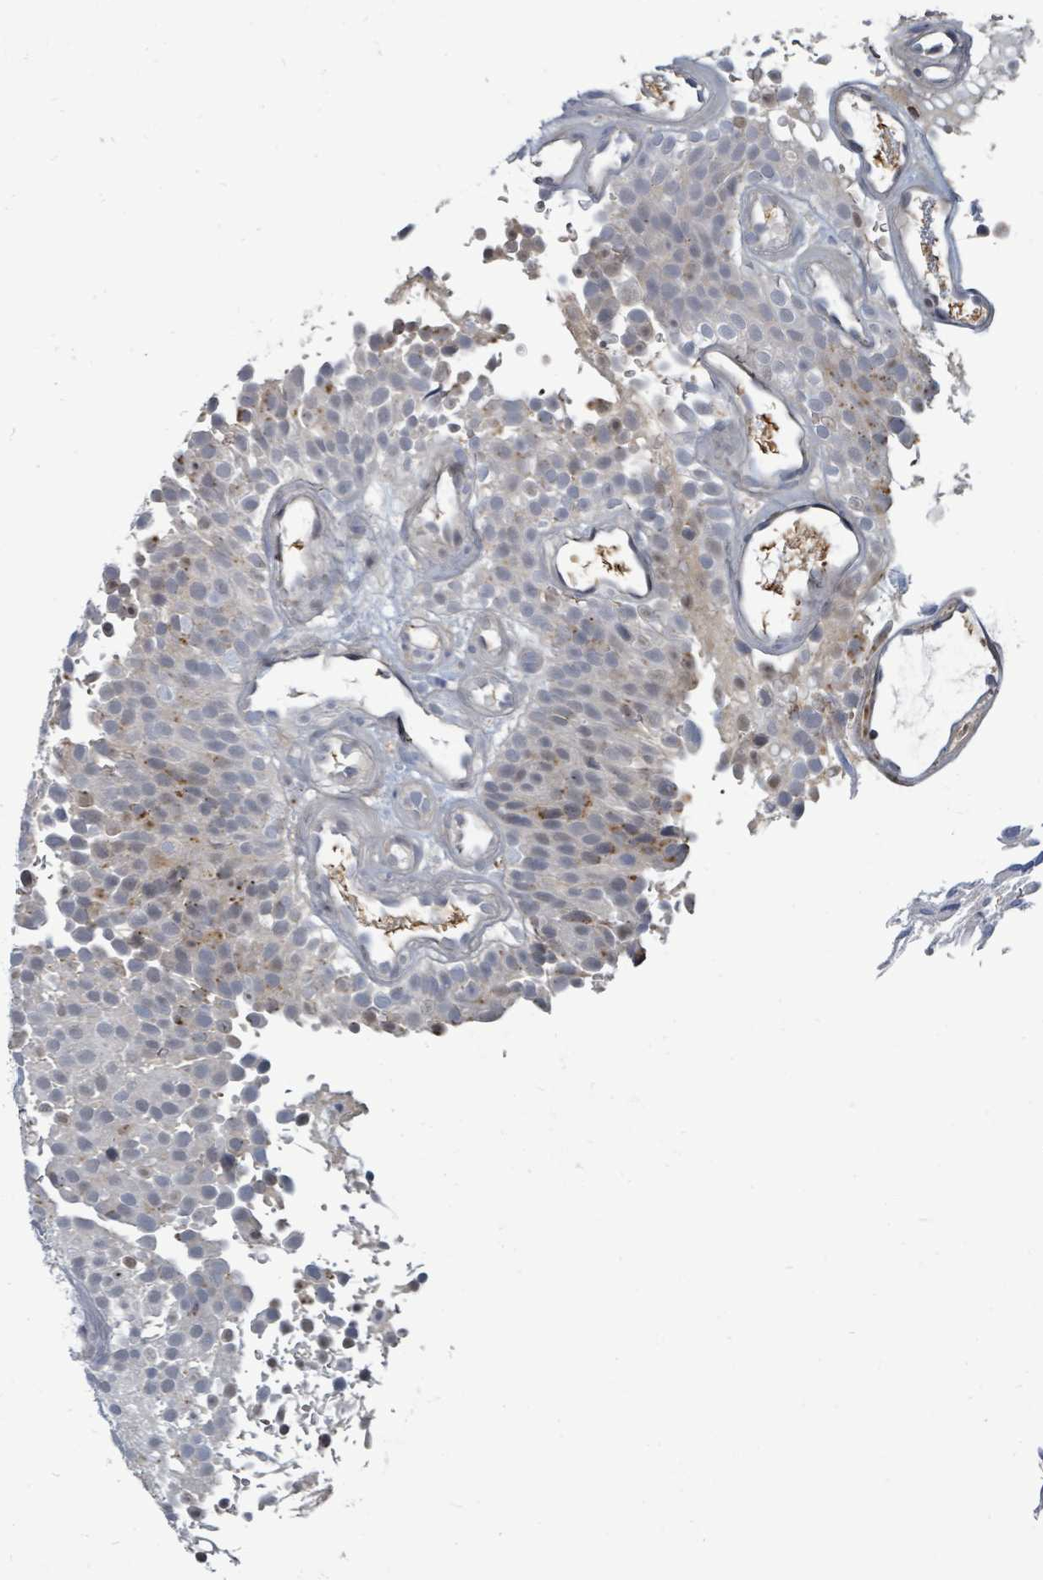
{"staining": {"intensity": "weak", "quantity": "25%-75%", "location": "nuclear"}, "tissue": "urothelial cancer", "cell_type": "Tumor cells", "image_type": "cancer", "snomed": [{"axis": "morphology", "description": "Urothelial carcinoma, Low grade"}, {"axis": "topography", "description": "Urinary bladder"}], "caption": "IHC of urothelial carcinoma (low-grade) displays low levels of weak nuclear staining in approximately 25%-75% of tumor cells.", "gene": "TRDMT1", "patient": {"sex": "male", "age": 78}}